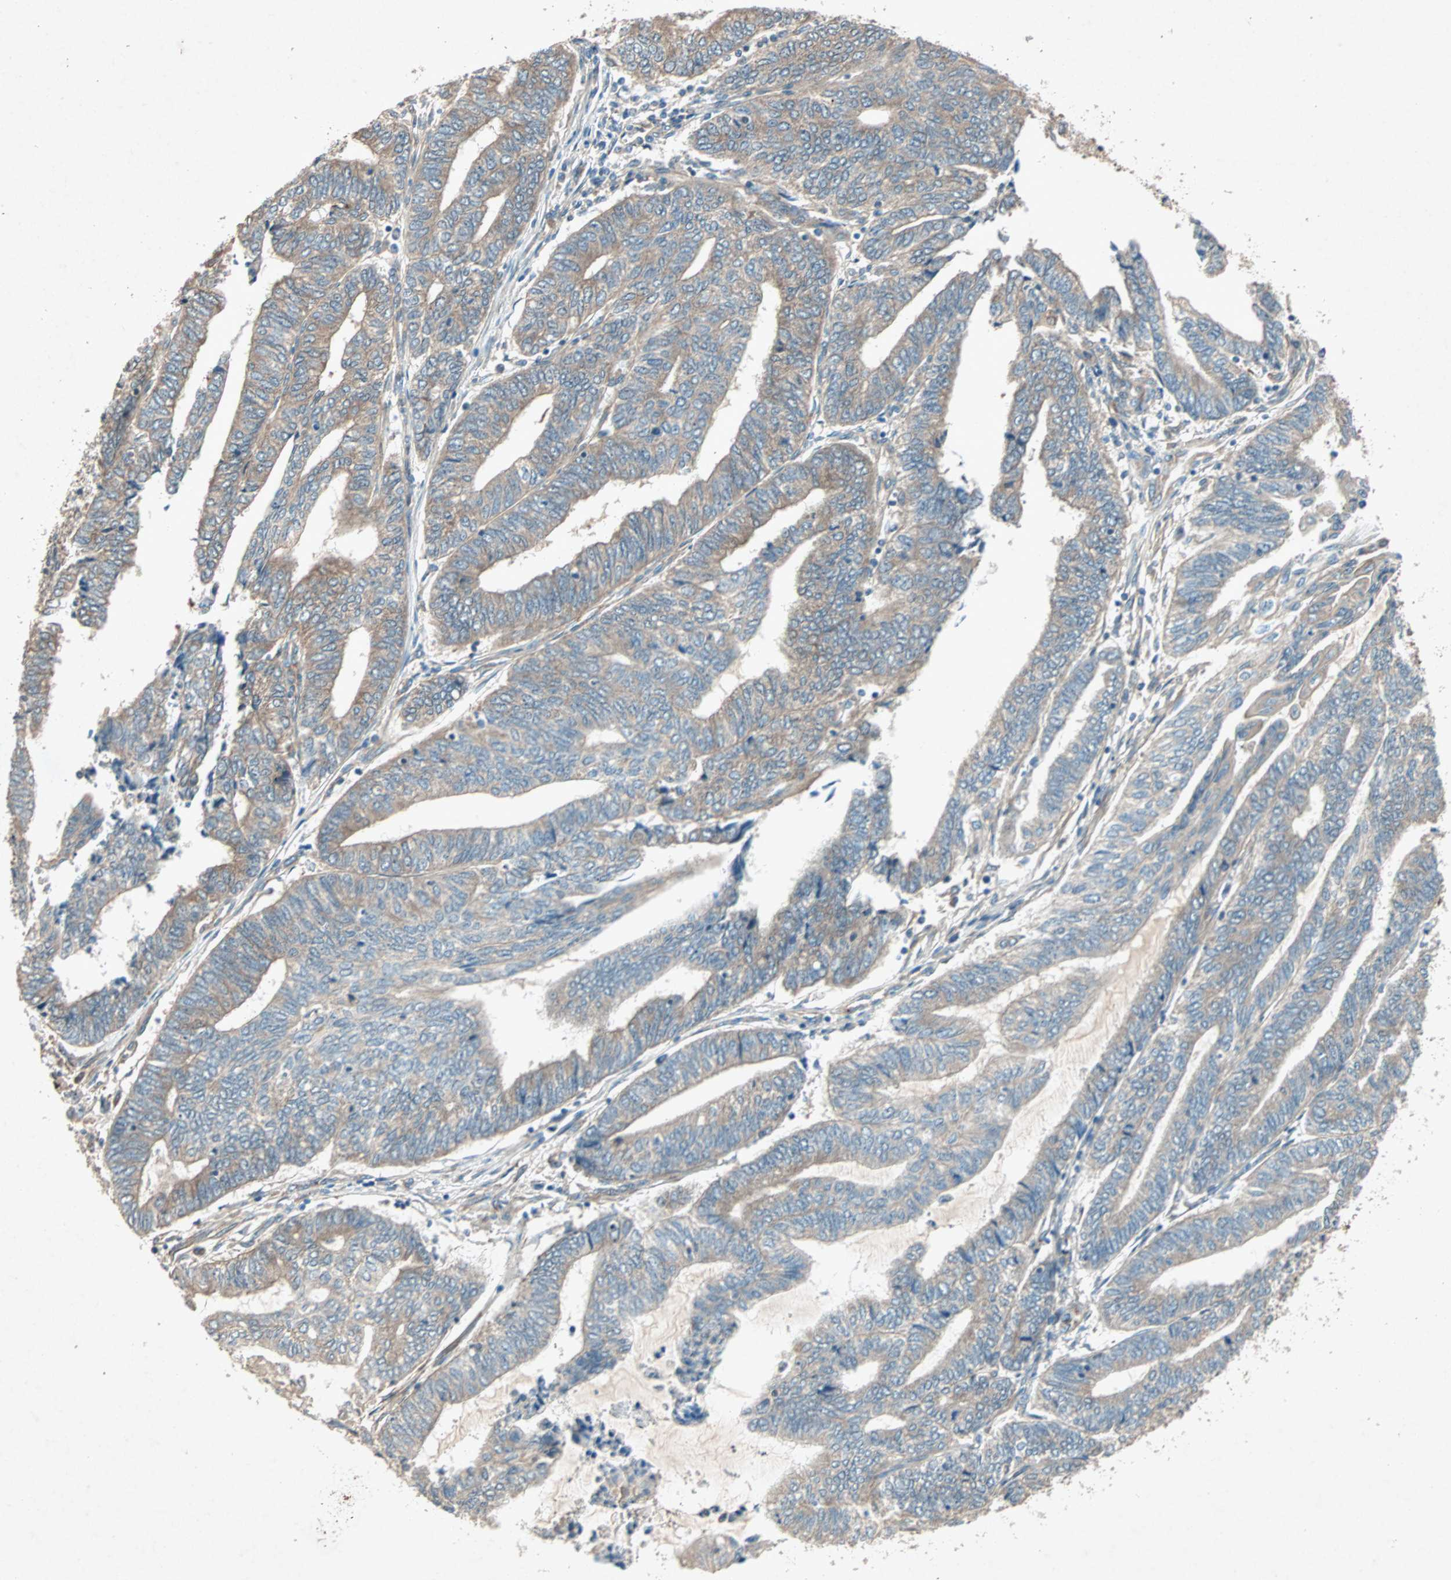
{"staining": {"intensity": "weak", "quantity": "25%-75%", "location": "cytoplasmic/membranous"}, "tissue": "endometrial cancer", "cell_type": "Tumor cells", "image_type": "cancer", "snomed": [{"axis": "morphology", "description": "Adenocarcinoma, NOS"}, {"axis": "topography", "description": "Uterus"}, {"axis": "topography", "description": "Endometrium"}], "caption": "This micrograph demonstrates endometrial adenocarcinoma stained with immunohistochemistry to label a protein in brown. The cytoplasmic/membranous of tumor cells show weak positivity for the protein. Nuclei are counter-stained blue.", "gene": "SDSL", "patient": {"sex": "female", "age": 70}}